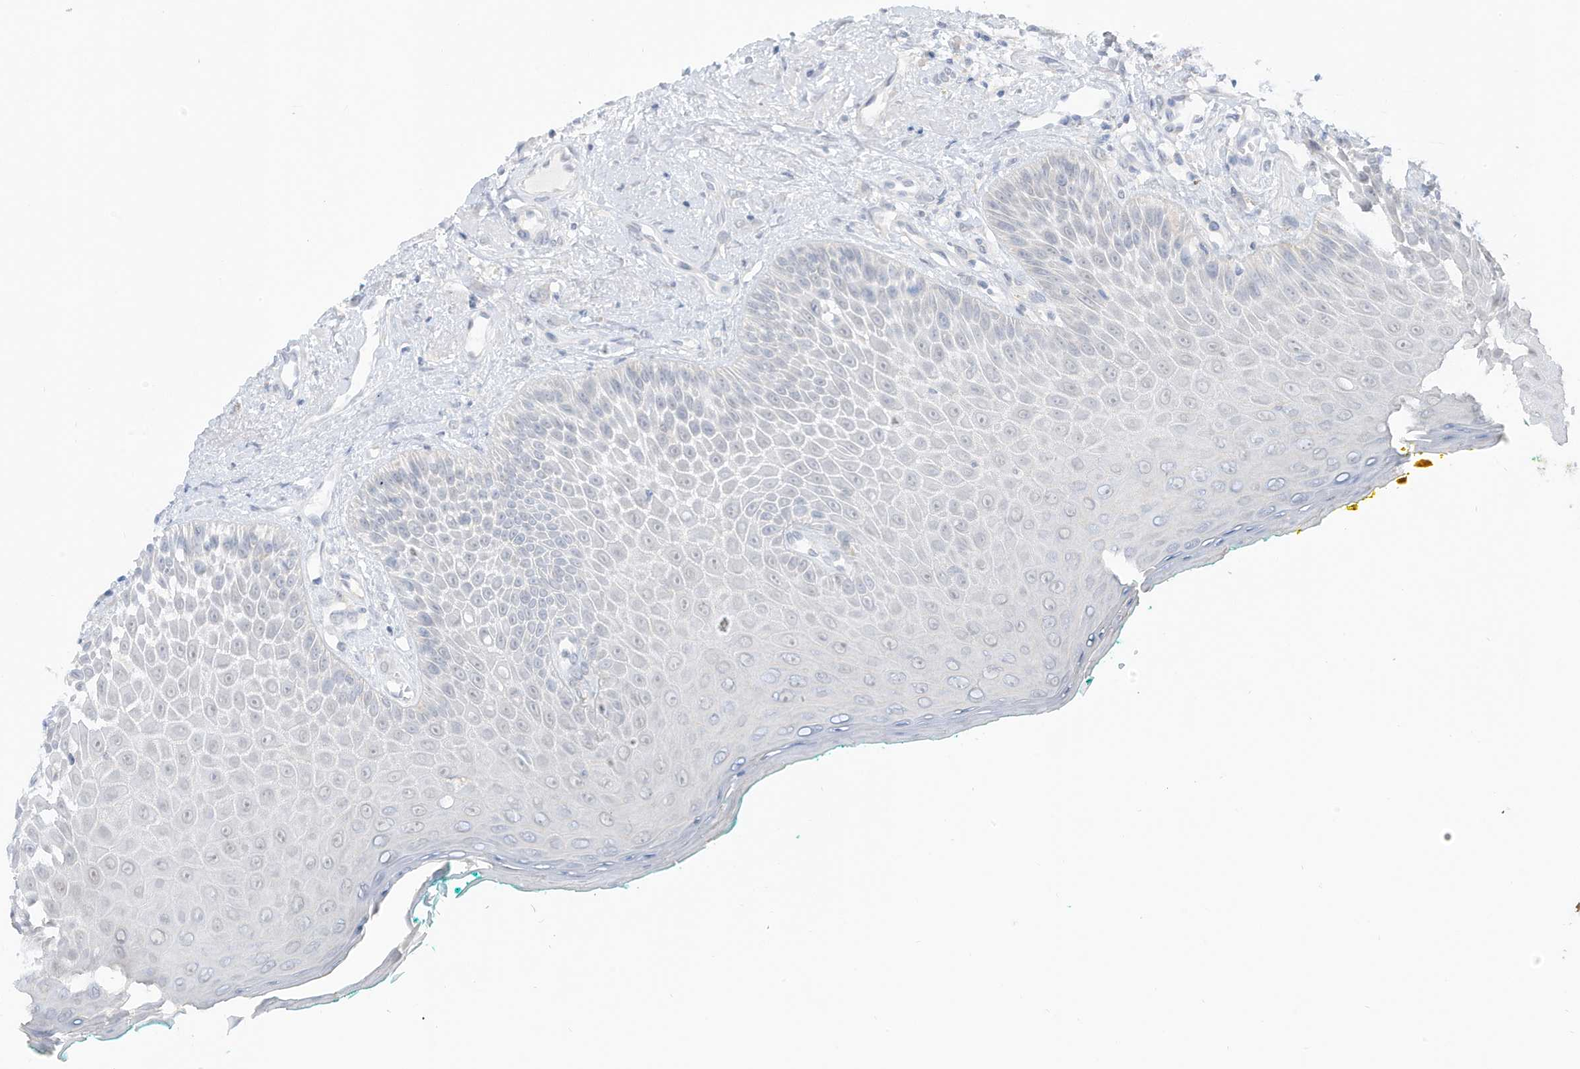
{"staining": {"intensity": "weak", "quantity": "<25%", "location": "cytoplasmic/membranous,nuclear"}, "tissue": "oral mucosa", "cell_type": "Squamous epithelial cells", "image_type": "normal", "snomed": [{"axis": "morphology", "description": "Normal tissue, NOS"}, {"axis": "topography", "description": "Oral tissue"}], "caption": "High power microscopy photomicrograph of an IHC photomicrograph of benign oral mucosa, revealing no significant expression in squamous epithelial cells. (Brightfield microscopy of DAB immunohistochemistry at high magnification).", "gene": "OGT", "patient": {"sex": "female", "age": 70}}